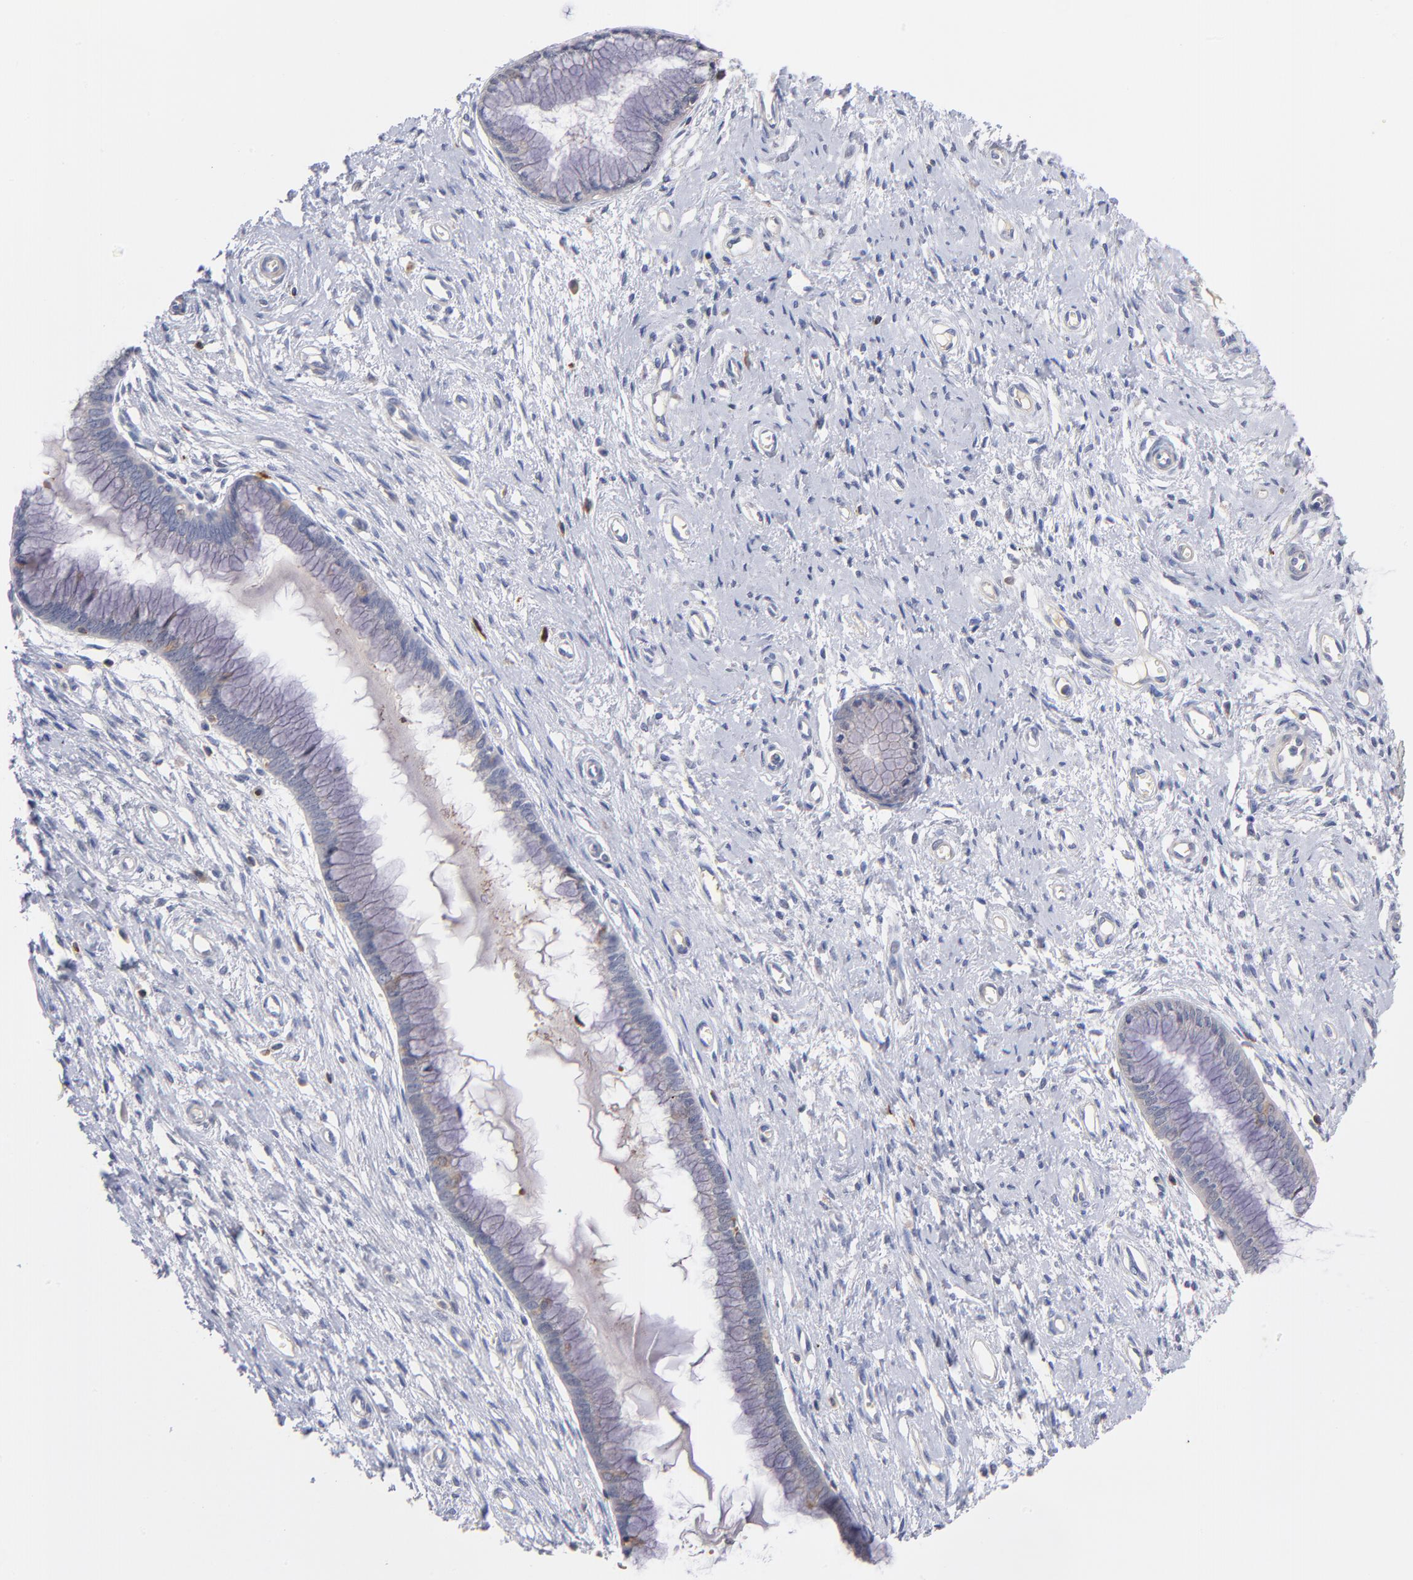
{"staining": {"intensity": "negative", "quantity": "none", "location": "none"}, "tissue": "cervix", "cell_type": "Glandular cells", "image_type": "normal", "snomed": [{"axis": "morphology", "description": "Normal tissue, NOS"}, {"axis": "topography", "description": "Cervix"}], "caption": "High power microscopy photomicrograph of an IHC micrograph of normal cervix, revealing no significant expression in glandular cells.", "gene": "KREMEN2", "patient": {"sex": "female", "age": 55}}